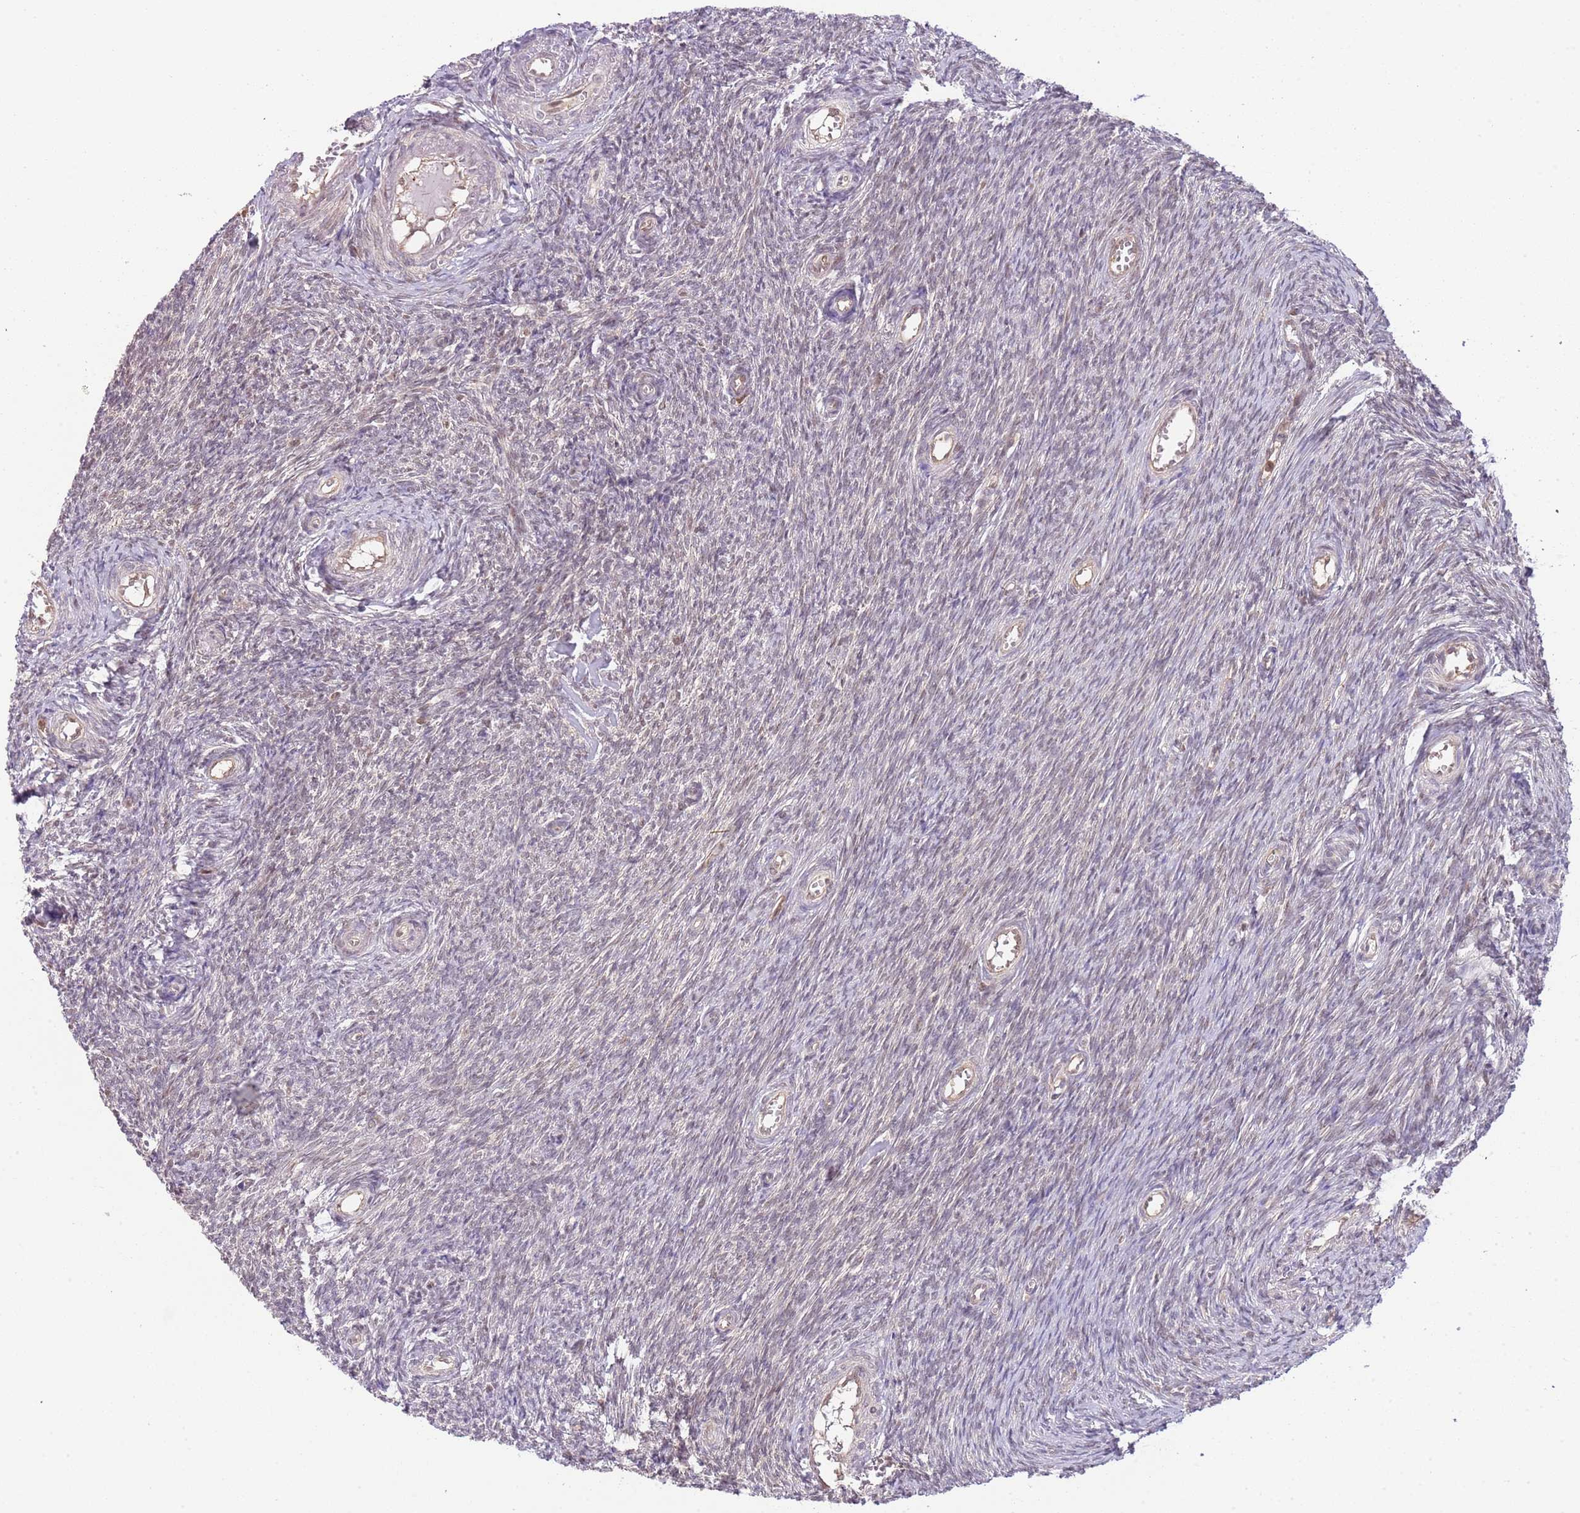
{"staining": {"intensity": "weak", "quantity": "25%-75%", "location": "nuclear"}, "tissue": "ovary", "cell_type": "Ovarian stroma cells", "image_type": "normal", "snomed": [{"axis": "morphology", "description": "Normal tissue, NOS"}, {"axis": "topography", "description": "Ovary"}], "caption": "Weak nuclear protein staining is identified in about 25%-75% of ovarian stroma cells in ovary. The staining is performed using DAB brown chromogen to label protein expression. The nuclei are counter-stained blue using hematoxylin.", "gene": "PLSCR5", "patient": {"sex": "female", "age": 44}}